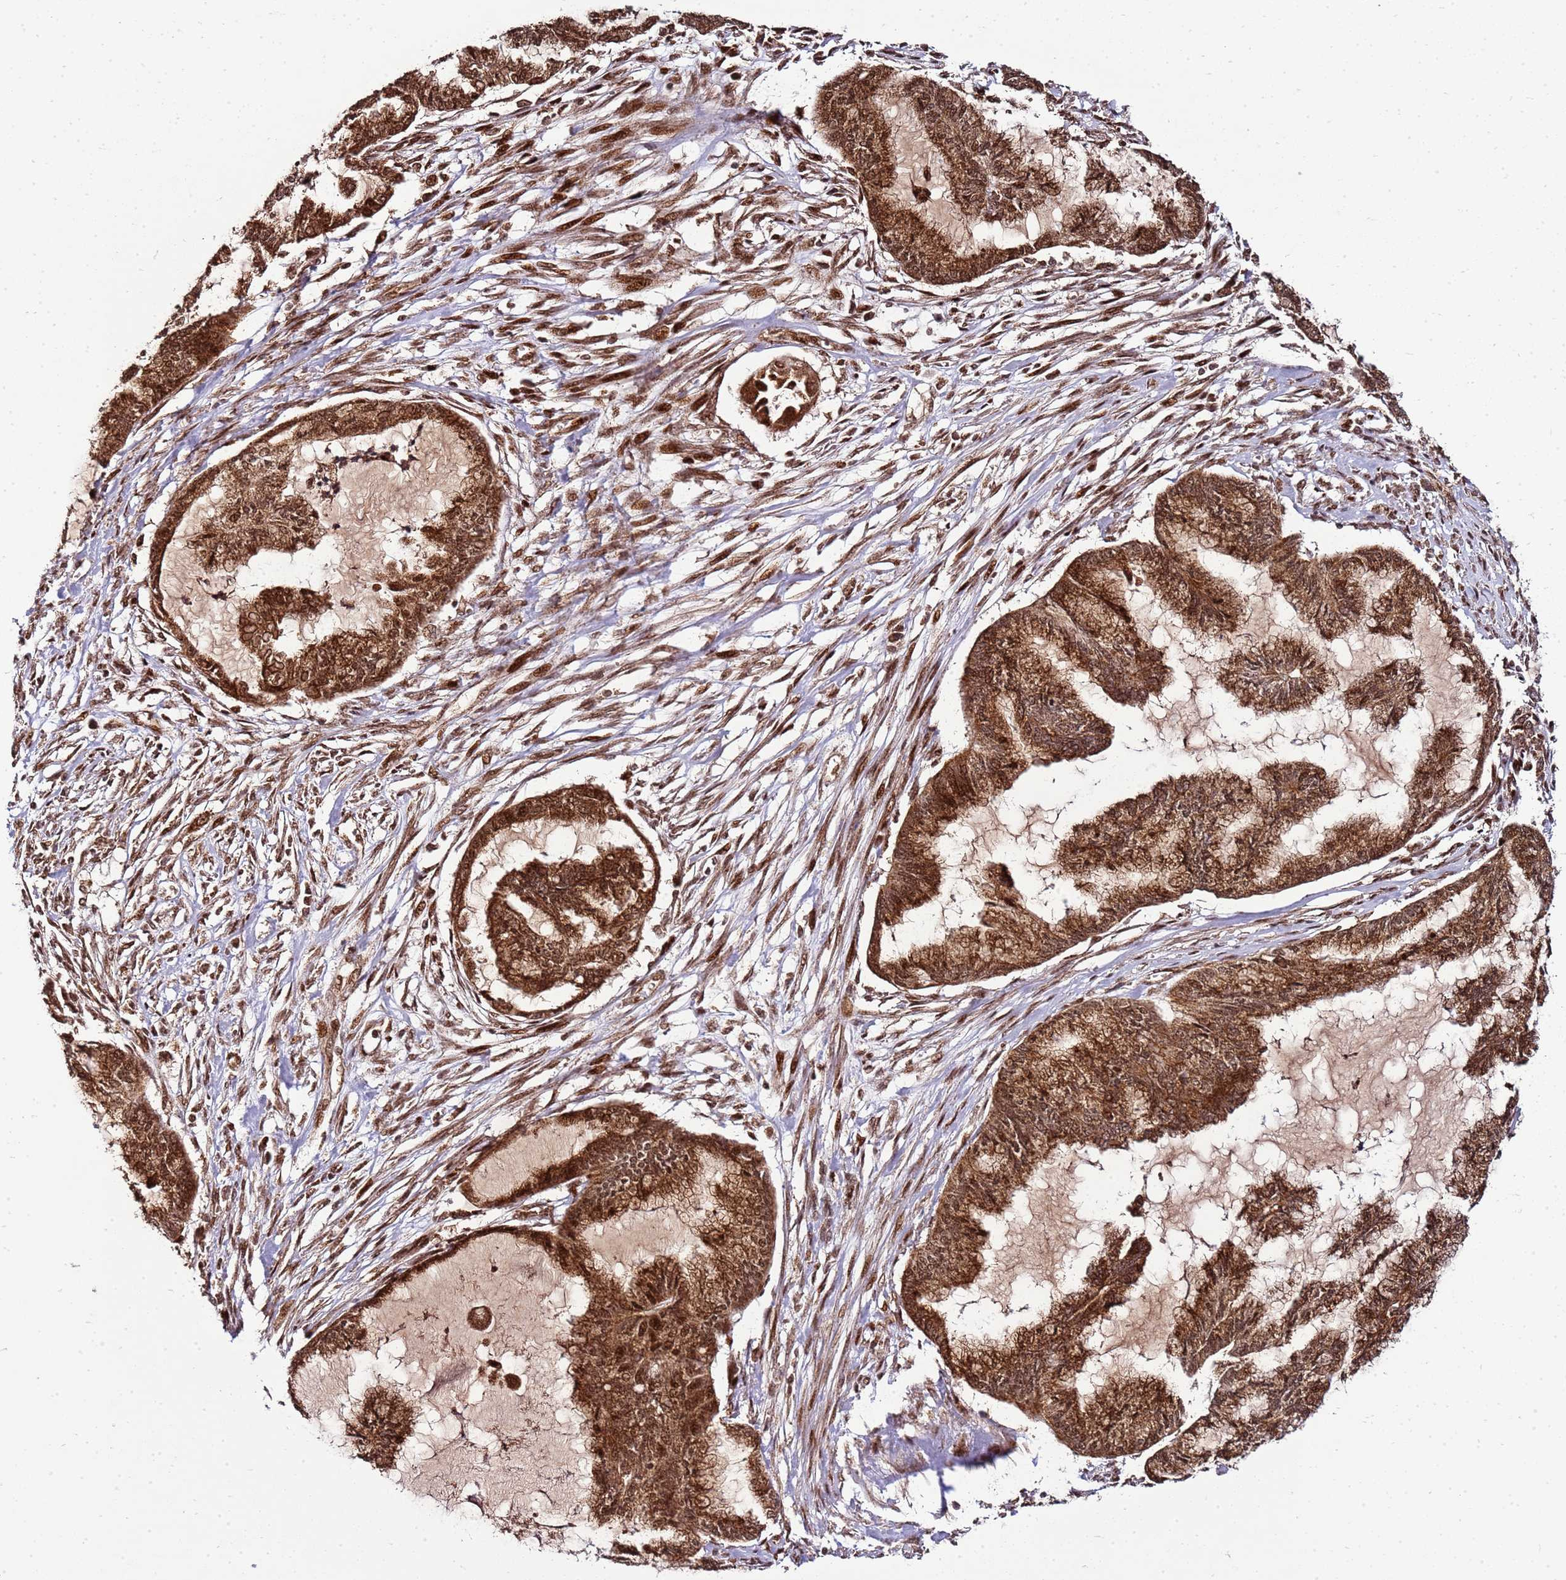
{"staining": {"intensity": "strong", "quantity": ">75%", "location": "cytoplasmic/membranous,nuclear"}, "tissue": "endometrial cancer", "cell_type": "Tumor cells", "image_type": "cancer", "snomed": [{"axis": "morphology", "description": "Adenocarcinoma, NOS"}, {"axis": "topography", "description": "Endometrium"}], "caption": "A photomicrograph of endometrial adenocarcinoma stained for a protein displays strong cytoplasmic/membranous and nuclear brown staining in tumor cells. (DAB = brown stain, brightfield microscopy at high magnification).", "gene": "PEX14", "patient": {"sex": "female", "age": 86}}